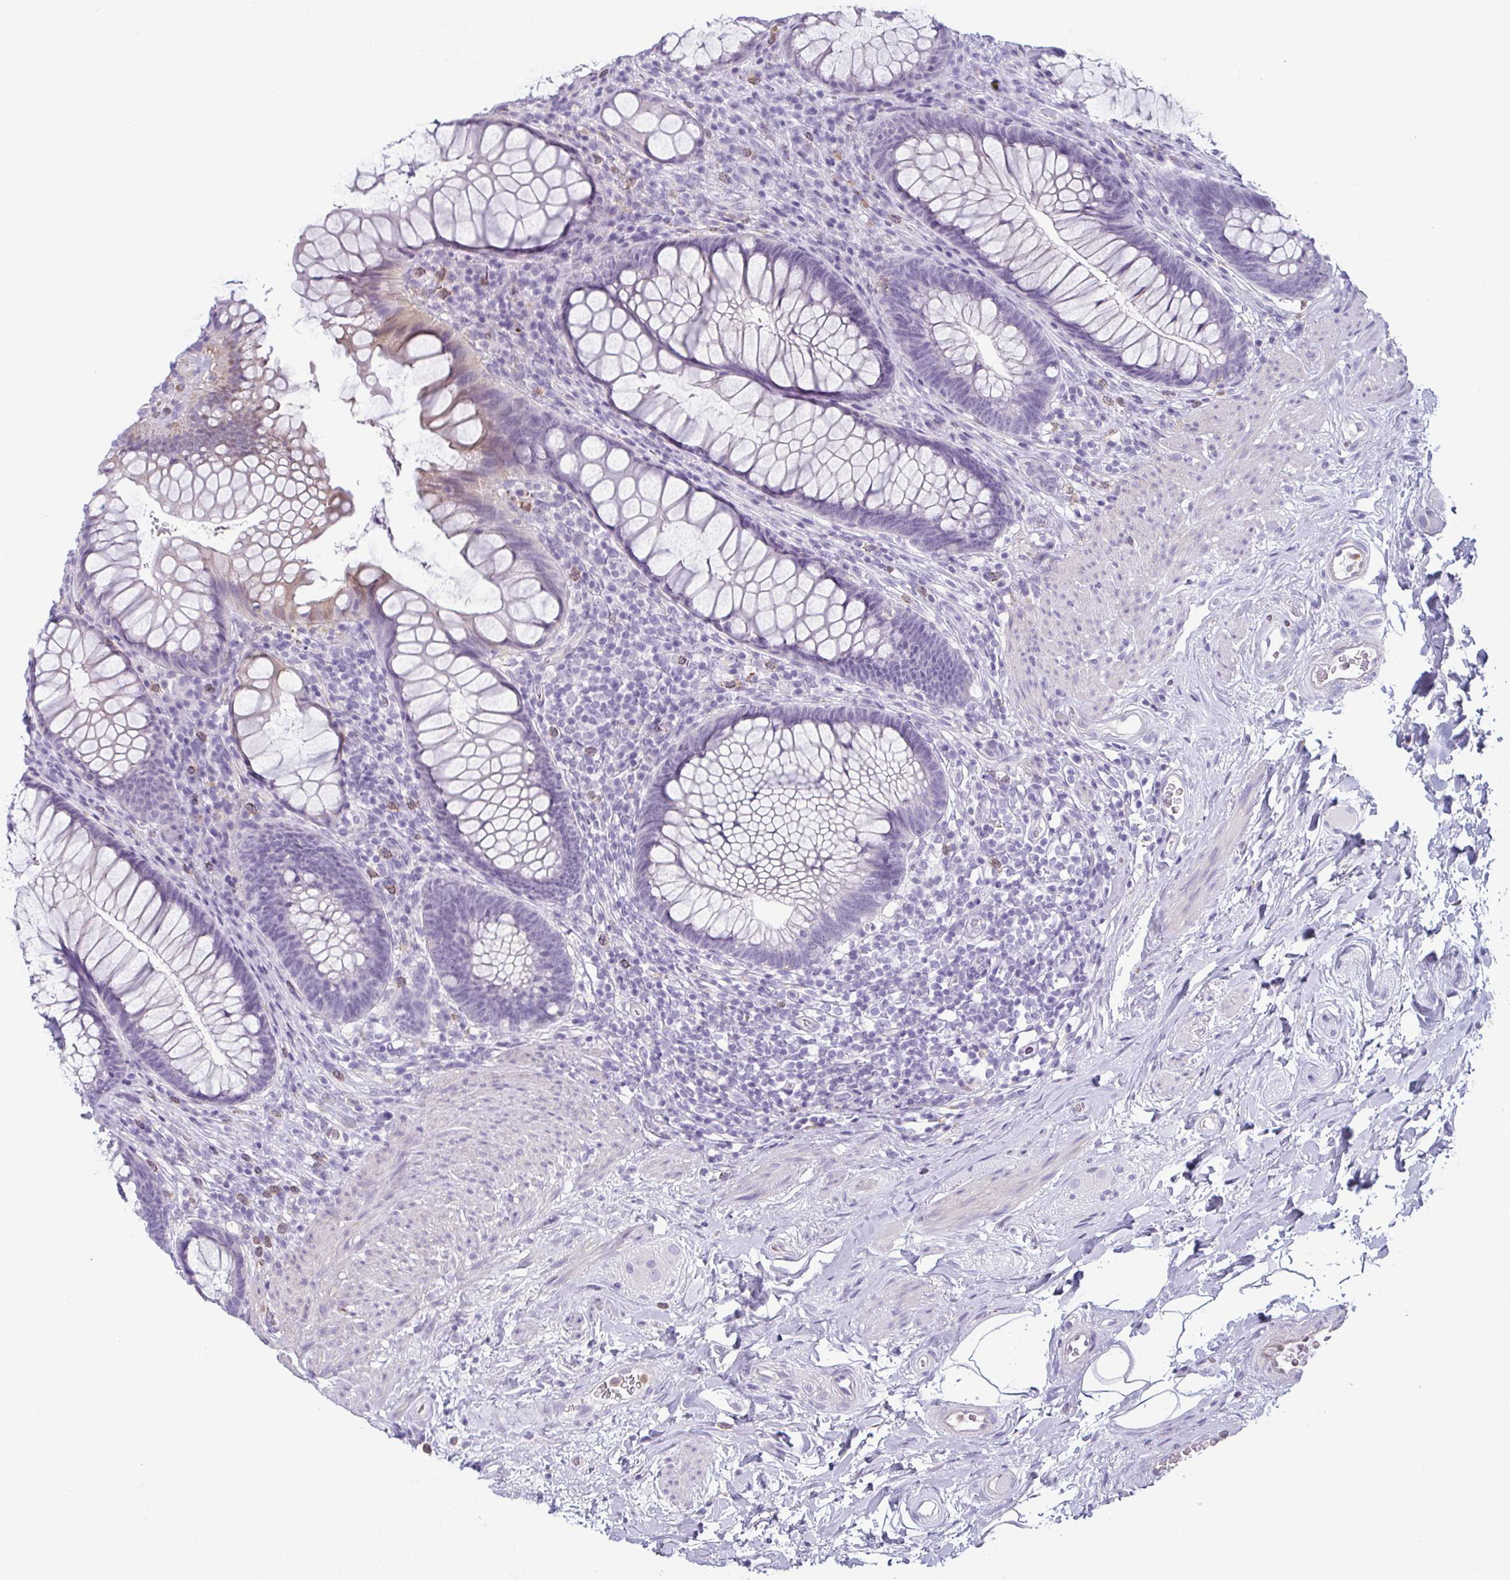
{"staining": {"intensity": "negative", "quantity": "none", "location": "none"}, "tissue": "rectum", "cell_type": "Glandular cells", "image_type": "normal", "snomed": [{"axis": "morphology", "description": "Normal tissue, NOS"}, {"axis": "topography", "description": "Smooth muscle"}, {"axis": "topography", "description": "Rectum"}], "caption": "Glandular cells are negative for protein expression in benign human rectum. (Brightfield microscopy of DAB IHC at high magnification).", "gene": "CDA", "patient": {"sex": "male", "age": 53}}